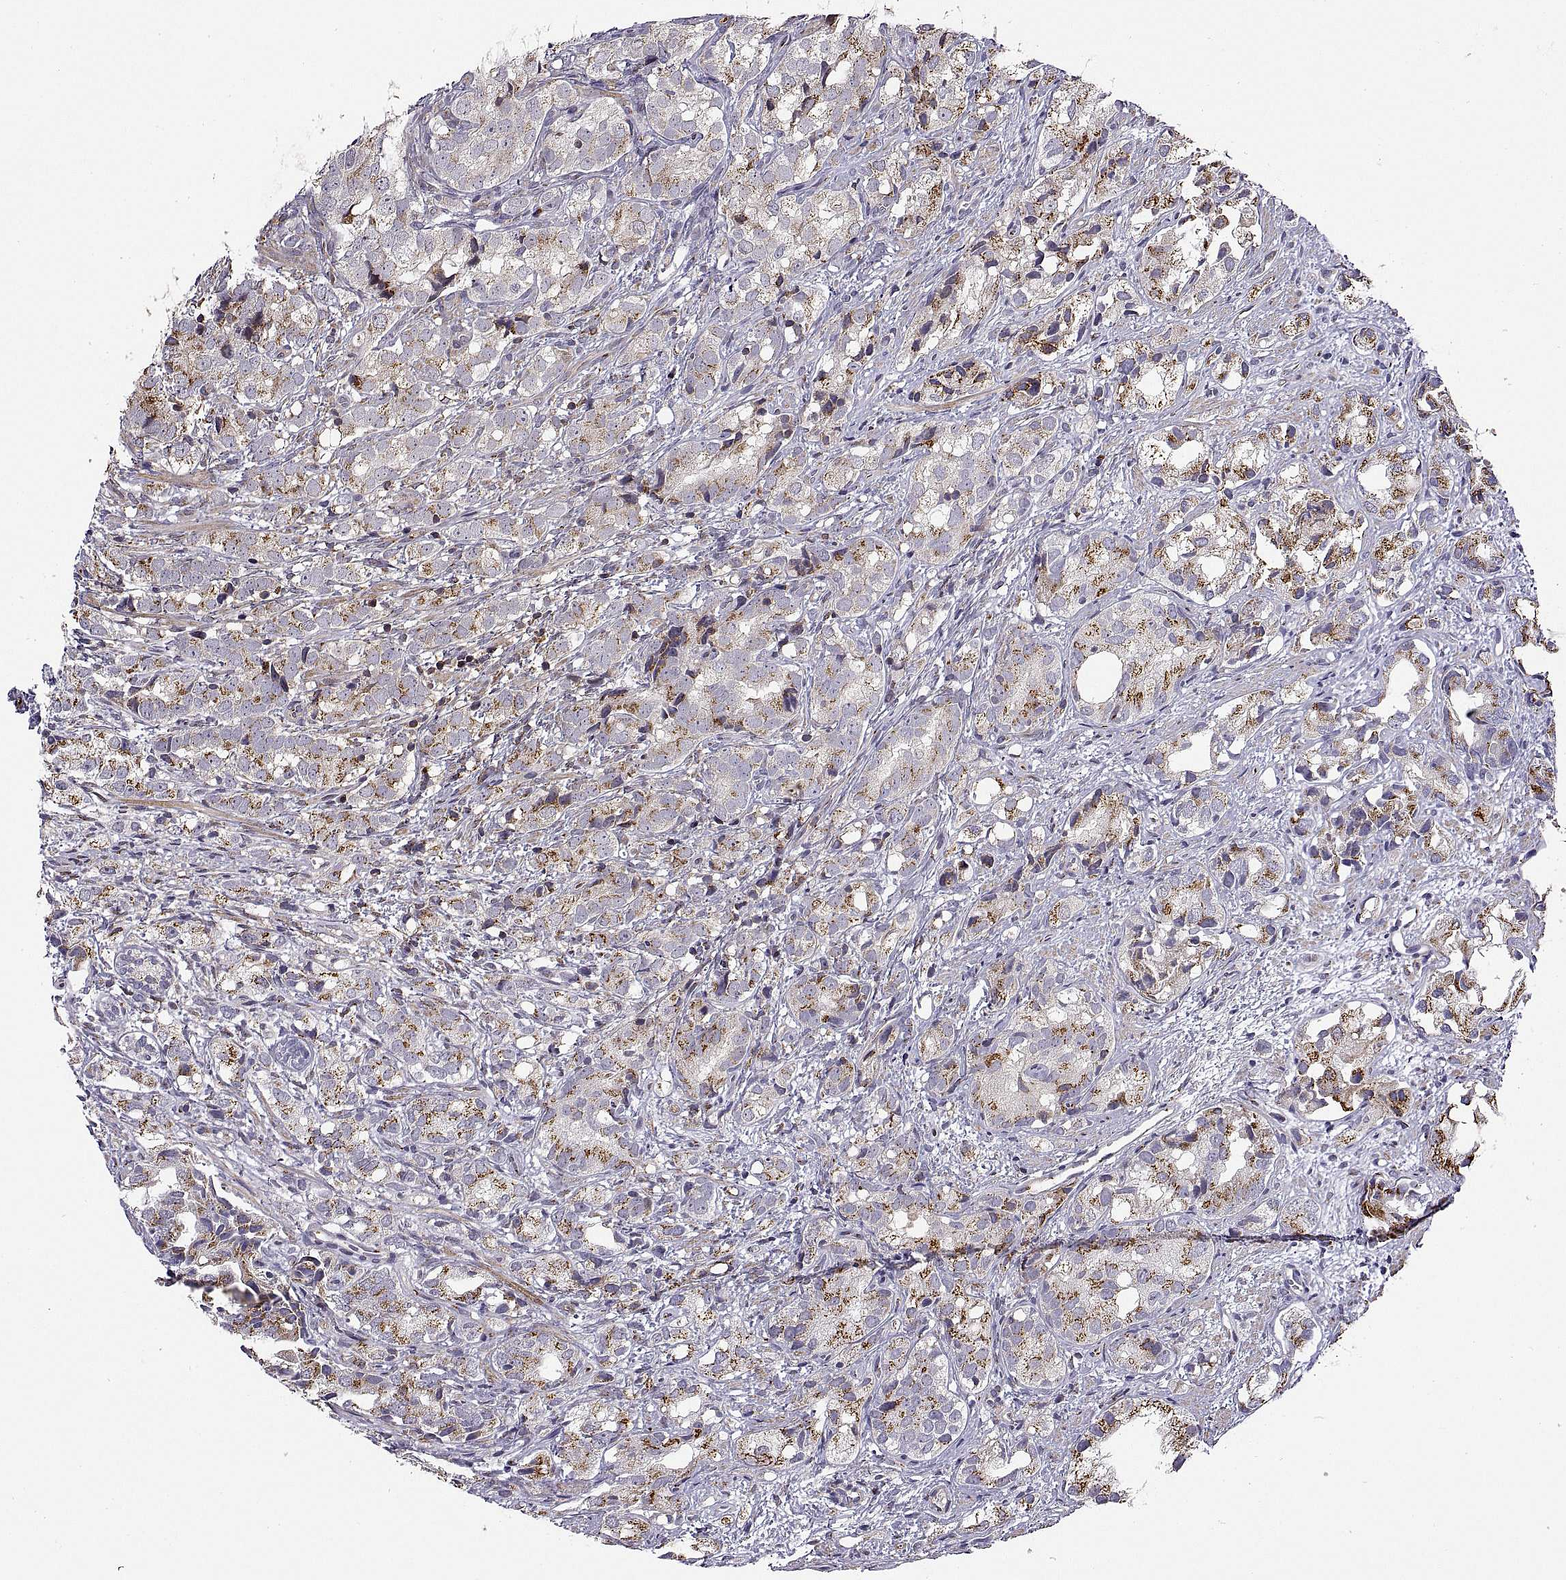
{"staining": {"intensity": "strong", "quantity": ">75%", "location": "cytoplasmic/membranous"}, "tissue": "prostate cancer", "cell_type": "Tumor cells", "image_type": "cancer", "snomed": [{"axis": "morphology", "description": "Adenocarcinoma, High grade"}, {"axis": "topography", "description": "Prostate"}], "caption": "Immunohistochemical staining of high-grade adenocarcinoma (prostate) demonstrates high levels of strong cytoplasmic/membranous protein staining in about >75% of tumor cells. (DAB (3,3'-diaminobenzidine) IHC with brightfield microscopy, high magnification).", "gene": "ACAP1", "patient": {"sex": "male", "age": 82}}